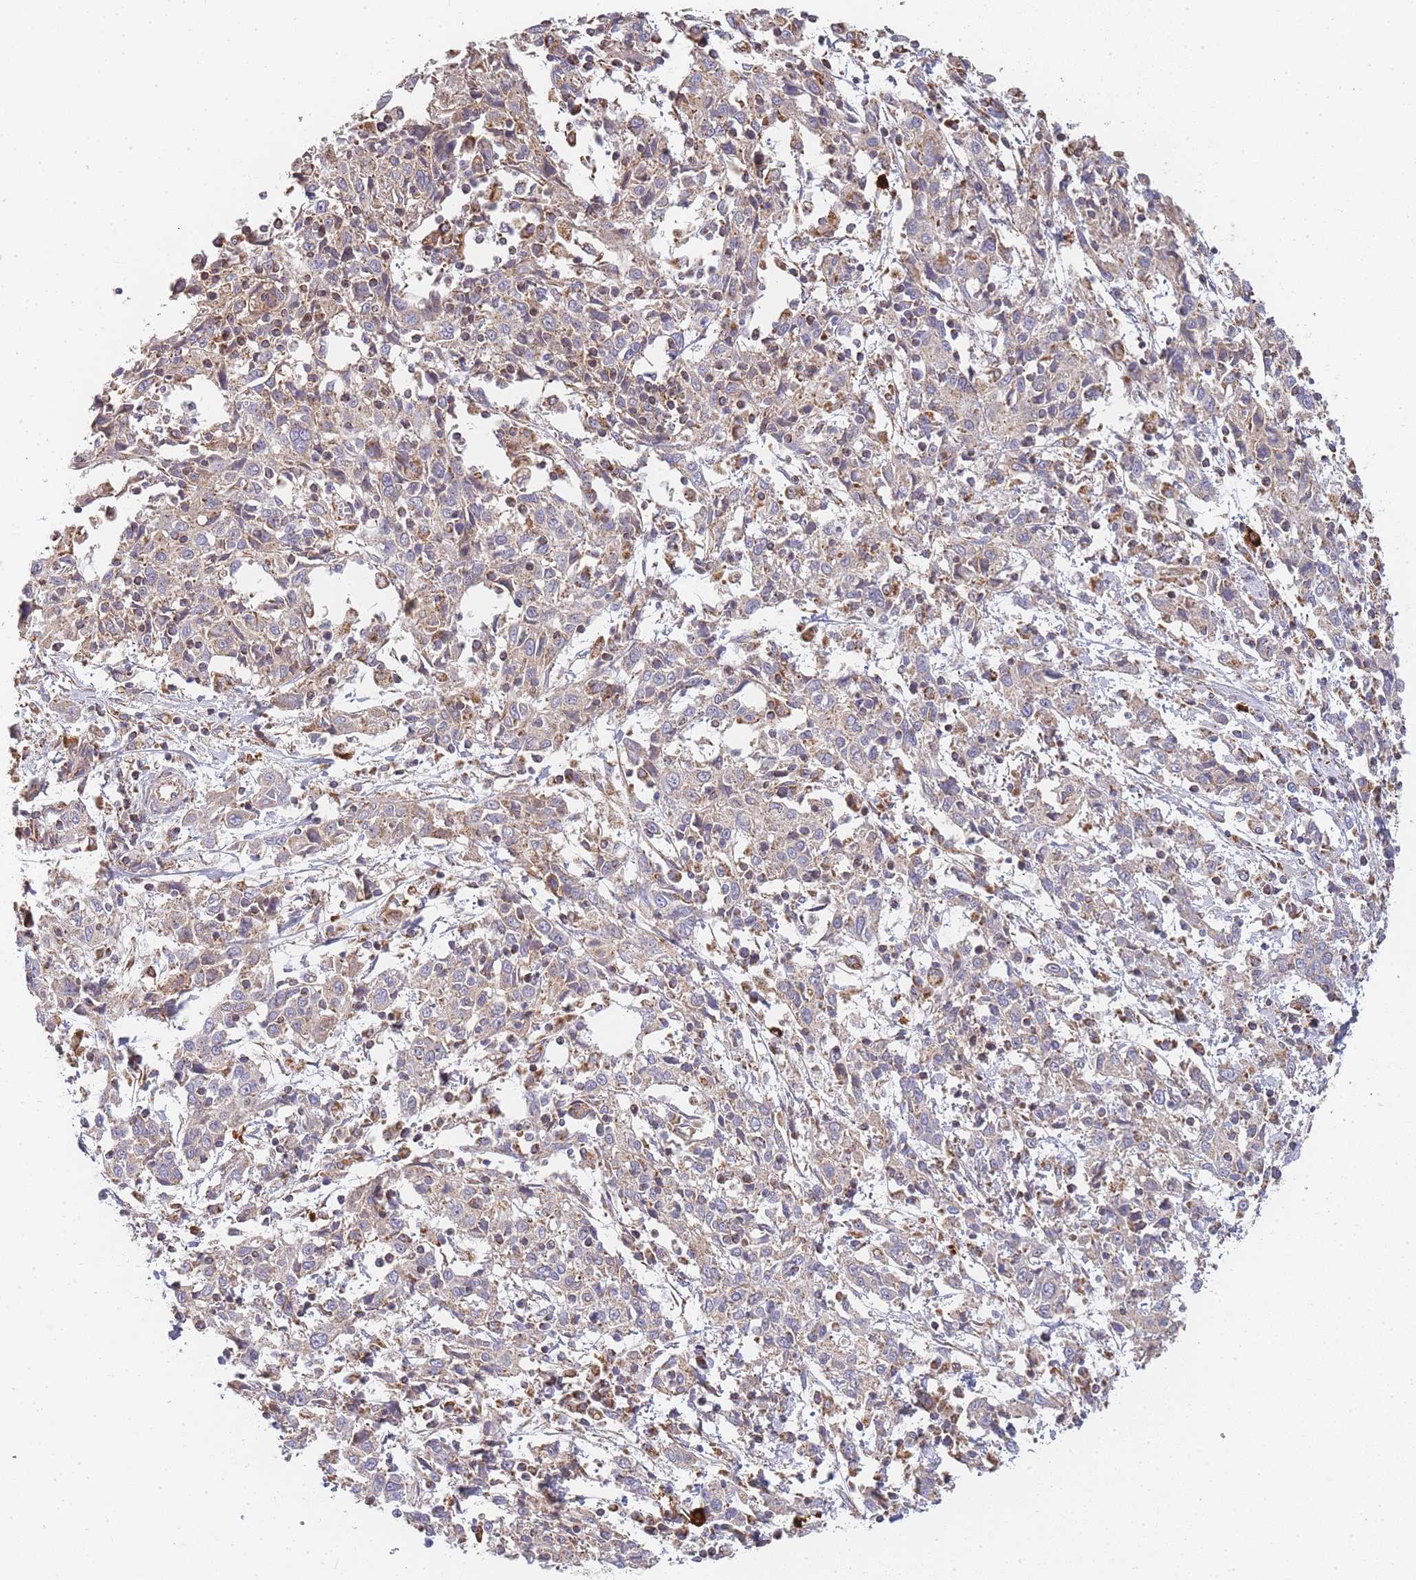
{"staining": {"intensity": "weak", "quantity": "<25%", "location": "cytoplasmic/membranous"}, "tissue": "cervical cancer", "cell_type": "Tumor cells", "image_type": "cancer", "snomed": [{"axis": "morphology", "description": "Squamous cell carcinoma, NOS"}, {"axis": "topography", "description": "Cervix"}], "caption": "This is a photomicrograph of immunohistochemistry staining of squamous cell carcinoma (cervical), which shows no positivity in tumor cells.", "gene": "ADCY9", "patient": {"sex": "female", "age": 46}}